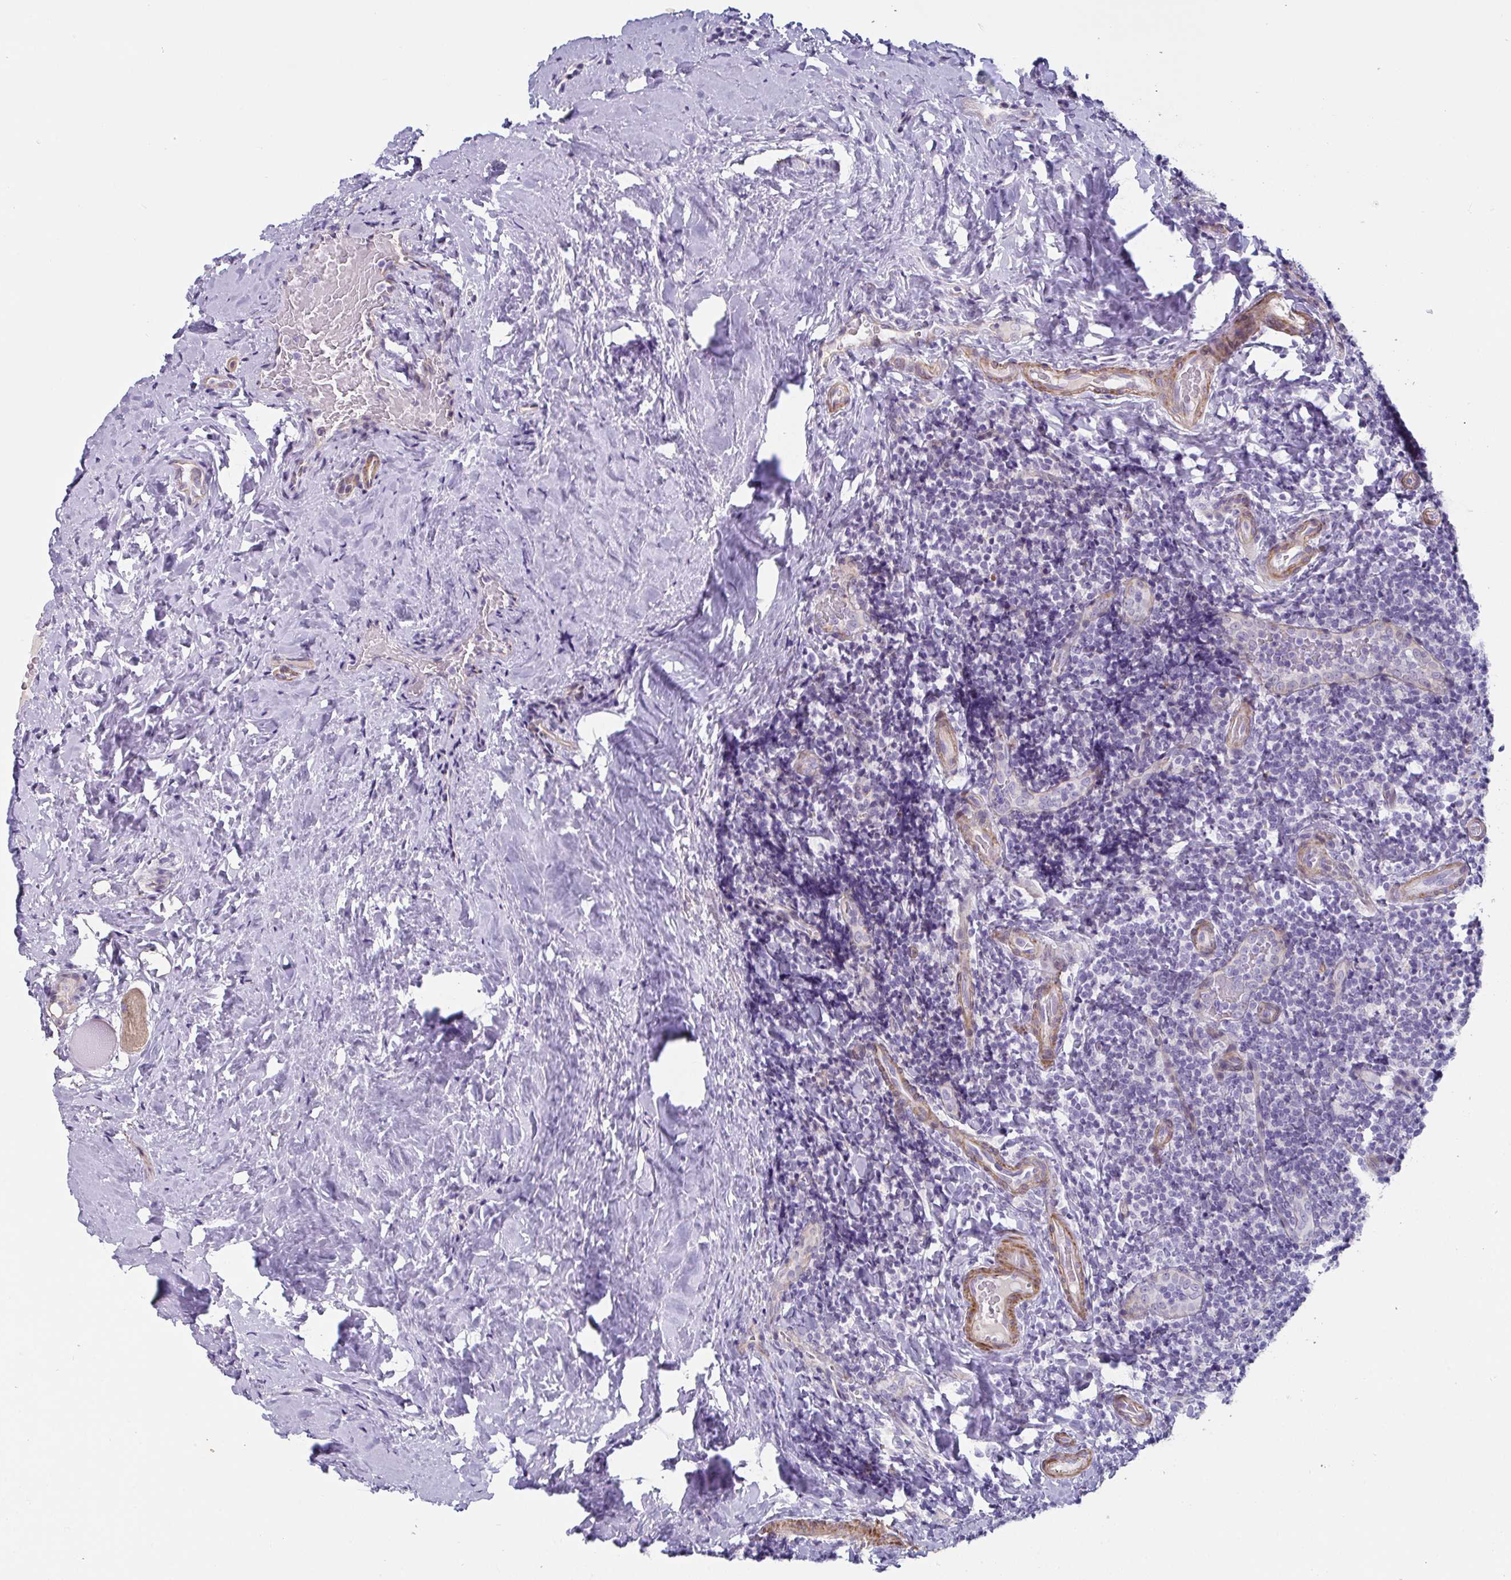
{"staining": {"intensity": "negative", "quantity": "none", "location": "none"}, "tissue": "tonsil", "cell_type": "Germinal center cells", "image_type": "normal", "snomed": [{"axis": "morphology", "description": "Normal tissue, NOS"}, {"axis": "topography", "description": "Tonsil"}], "caption": "Immunohistochemistry (IHC) histopathology image of normal tonsil: human tonsil stained with DAB (3,3'-diaminobenzidine) displays no significant protein staining in germinal center cells.", "gene": "OR5P3", "patient": {"sex": "male", "age": 17}}